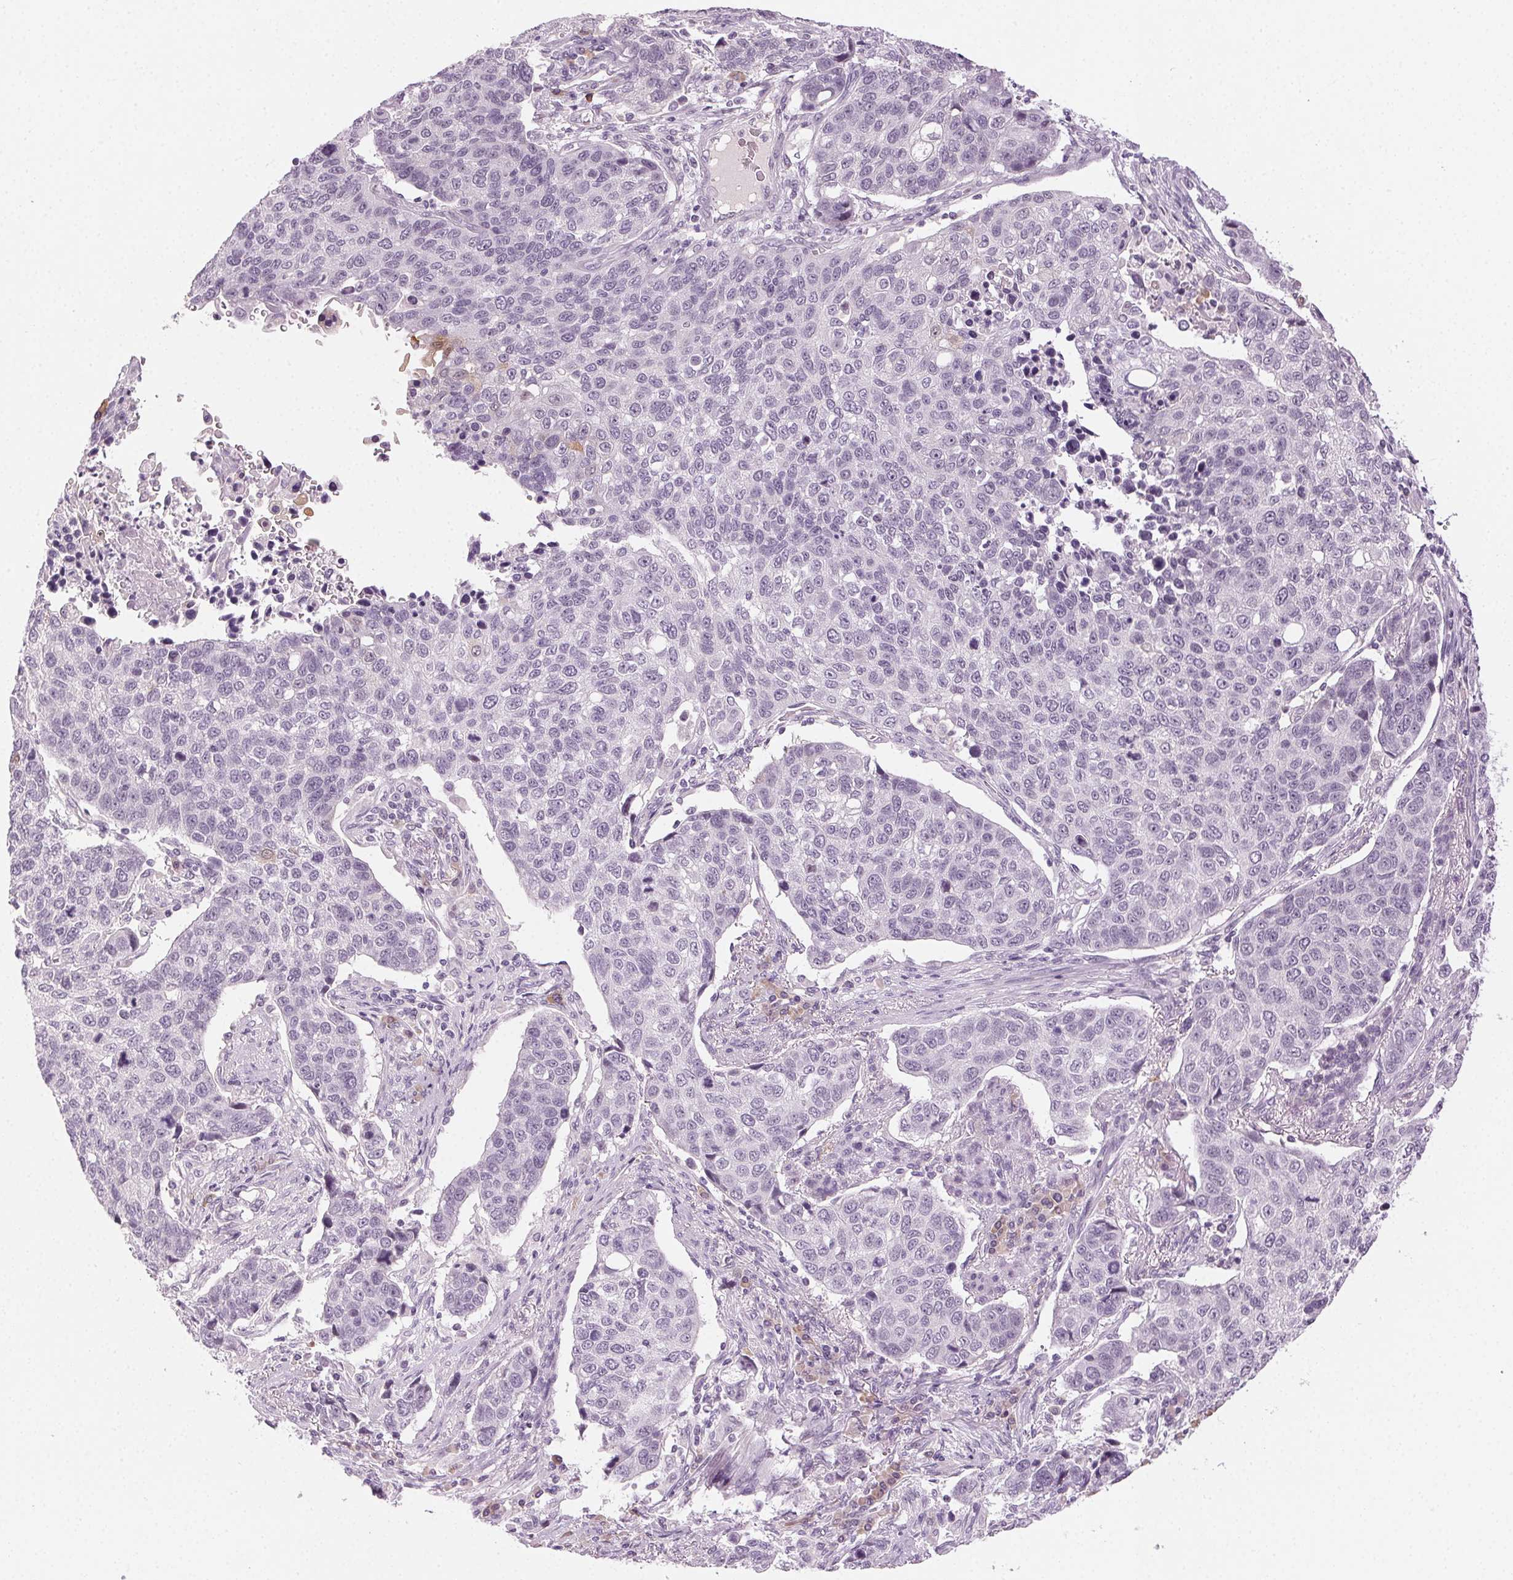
{"staining": {"intensity": "negative", "quantity": "none", "location": "none"}, "tissue": "lung cancer", "cell_type": "Tumor cells", "image_type": "cancer", "snomed": [{"axis": "morphology", "description": "Squamous cell carcinoma, NOS"}, {"axis": "topography", "description": "Lymph node"}, {"axis": "topography", "description": "Lung"}], "caption": "A micrograph of human lung cancer is negative for staining in tumor cells.", "gene": "HSF5", "patient": {"sex": "male", "age": 61}}